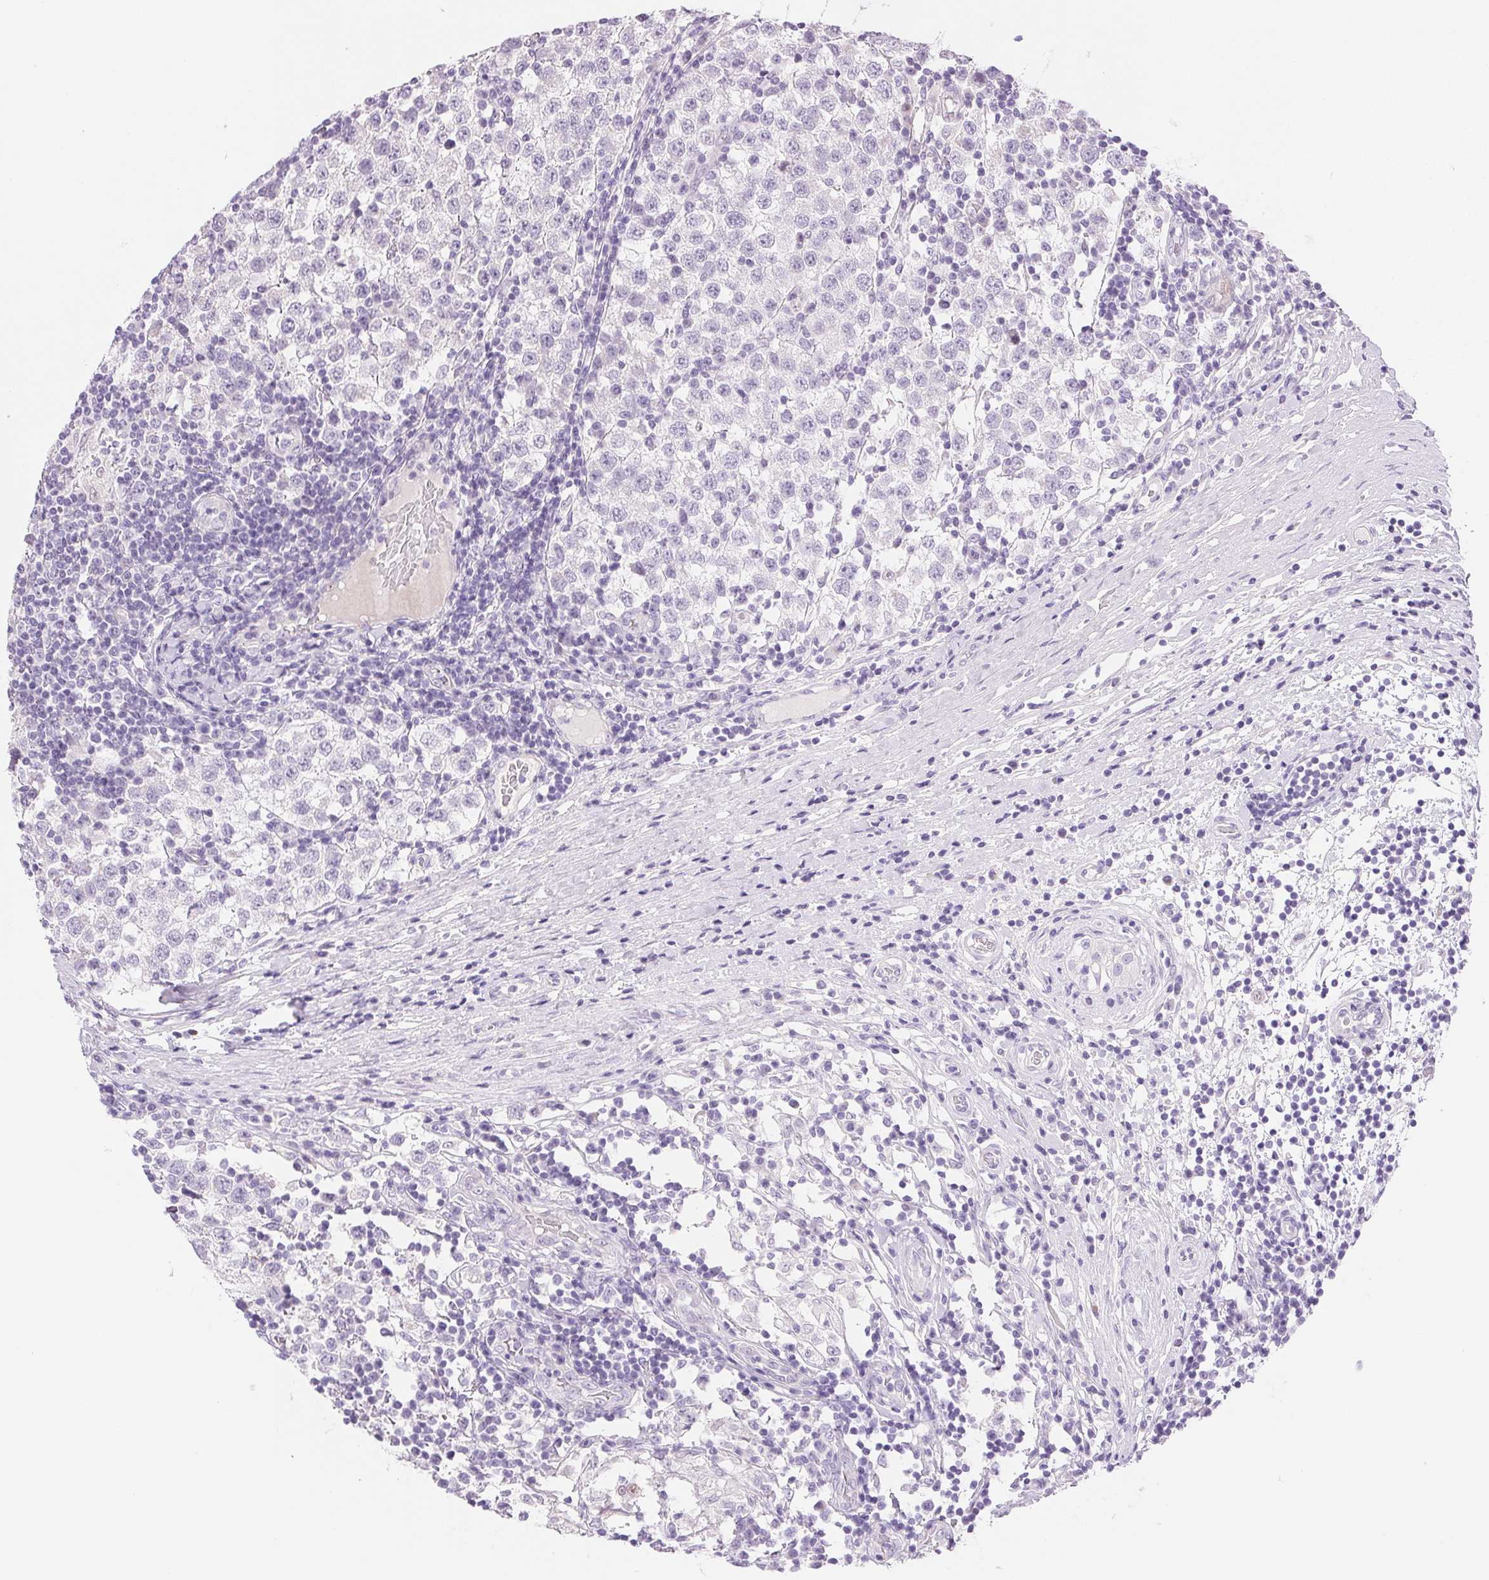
{"staining": {"intensity": "negative", "quantity": "none", "location": "none"}, "tissue": "testis cancer", "cell_type": "Tumor cells", "image_type": "cancer", "snomed": [{"axis": "morphology", "description": "Seminoma, NOS"}, {"axis": "topography", "description": "Testis"}], "caption": "Immunohistochemical staining of testis cancer (seminoma) displays no significant staining in tumor cells.", "gene": "TEKT1", "patient": {"sex": "male", "age": 34}}